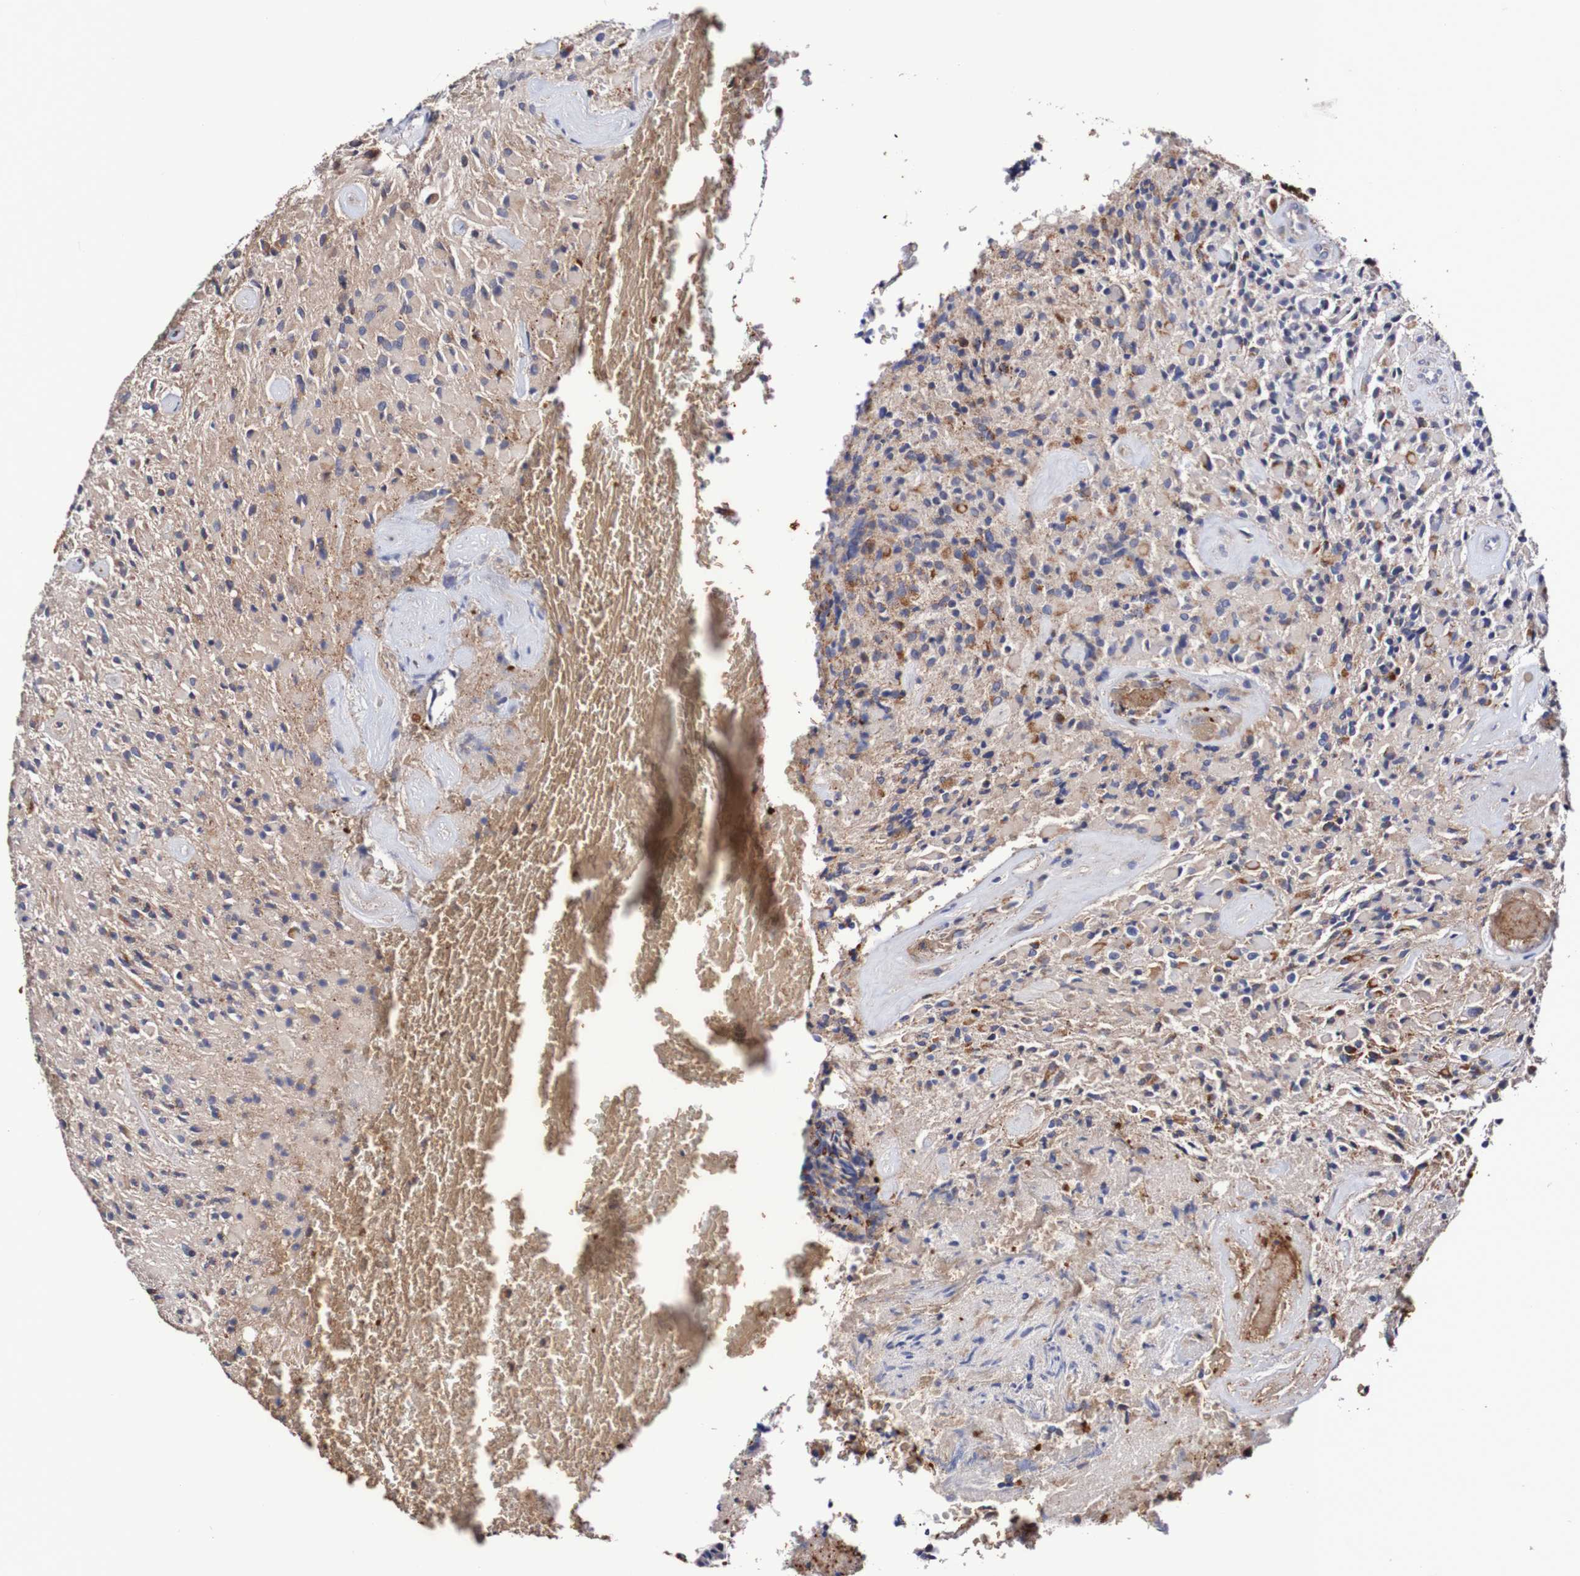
{"staining": {"intensity": "moderate", "quantity": "<25%", "location": "cytoplasmic/membranous"}, "tissue": "glioma", "cell_type": "Tumor cells", "image_type": "cancer", "snomed": [{"axis": "morphology", "description": "Glioma, malignant, High grade"}, {"axis": "topography", "description": "Brain"}], "caption": "Immunohistochemical staining of malignant glioma (high-grade) displays low levels of moderate cytoplasmic/membranous protein positivity in approximately <25% of tumor cells.", "gene": "WNT4", "patient": {"sex": "male", "age": 71}}